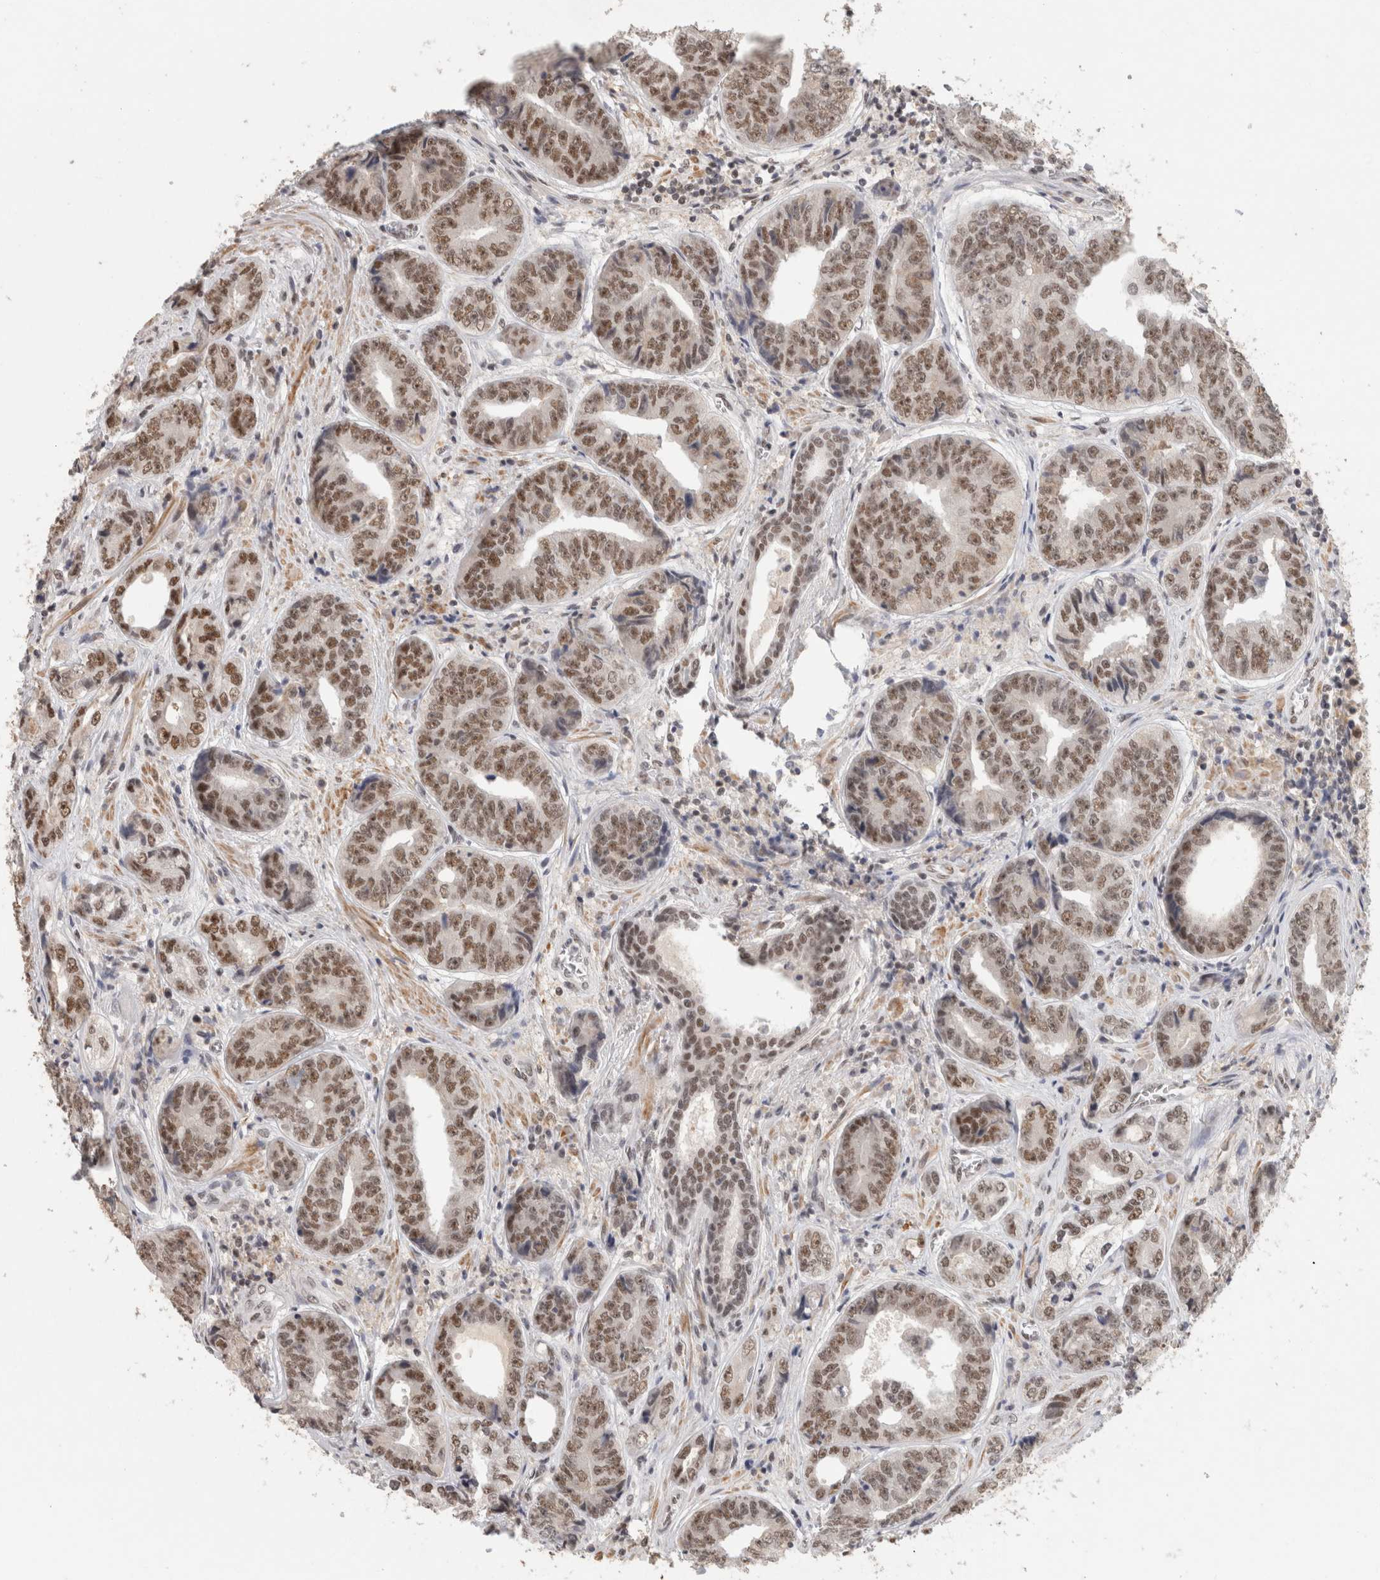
{"staining": {"intensity": "moderate", "quantity": ">75%", "location": "nuclear"}, "tissue": "prostate cancer", "cell_type": "Tumor cells", "image_type": "cancer", "snomed": [{"axis": "morphology", "description": "Adenocarcinoma, High grade"}, {"axis": "topography", "description": "Prostate"}], "caption": "Human prostate cancer (high-grade adenocarcinoma) stained with a brown dye exhibits moderate nuclear positive positivity in approximately >75% of tumor cells.", "gene": "ZNF830", "patient": {"sex": "male", "age": 61}}